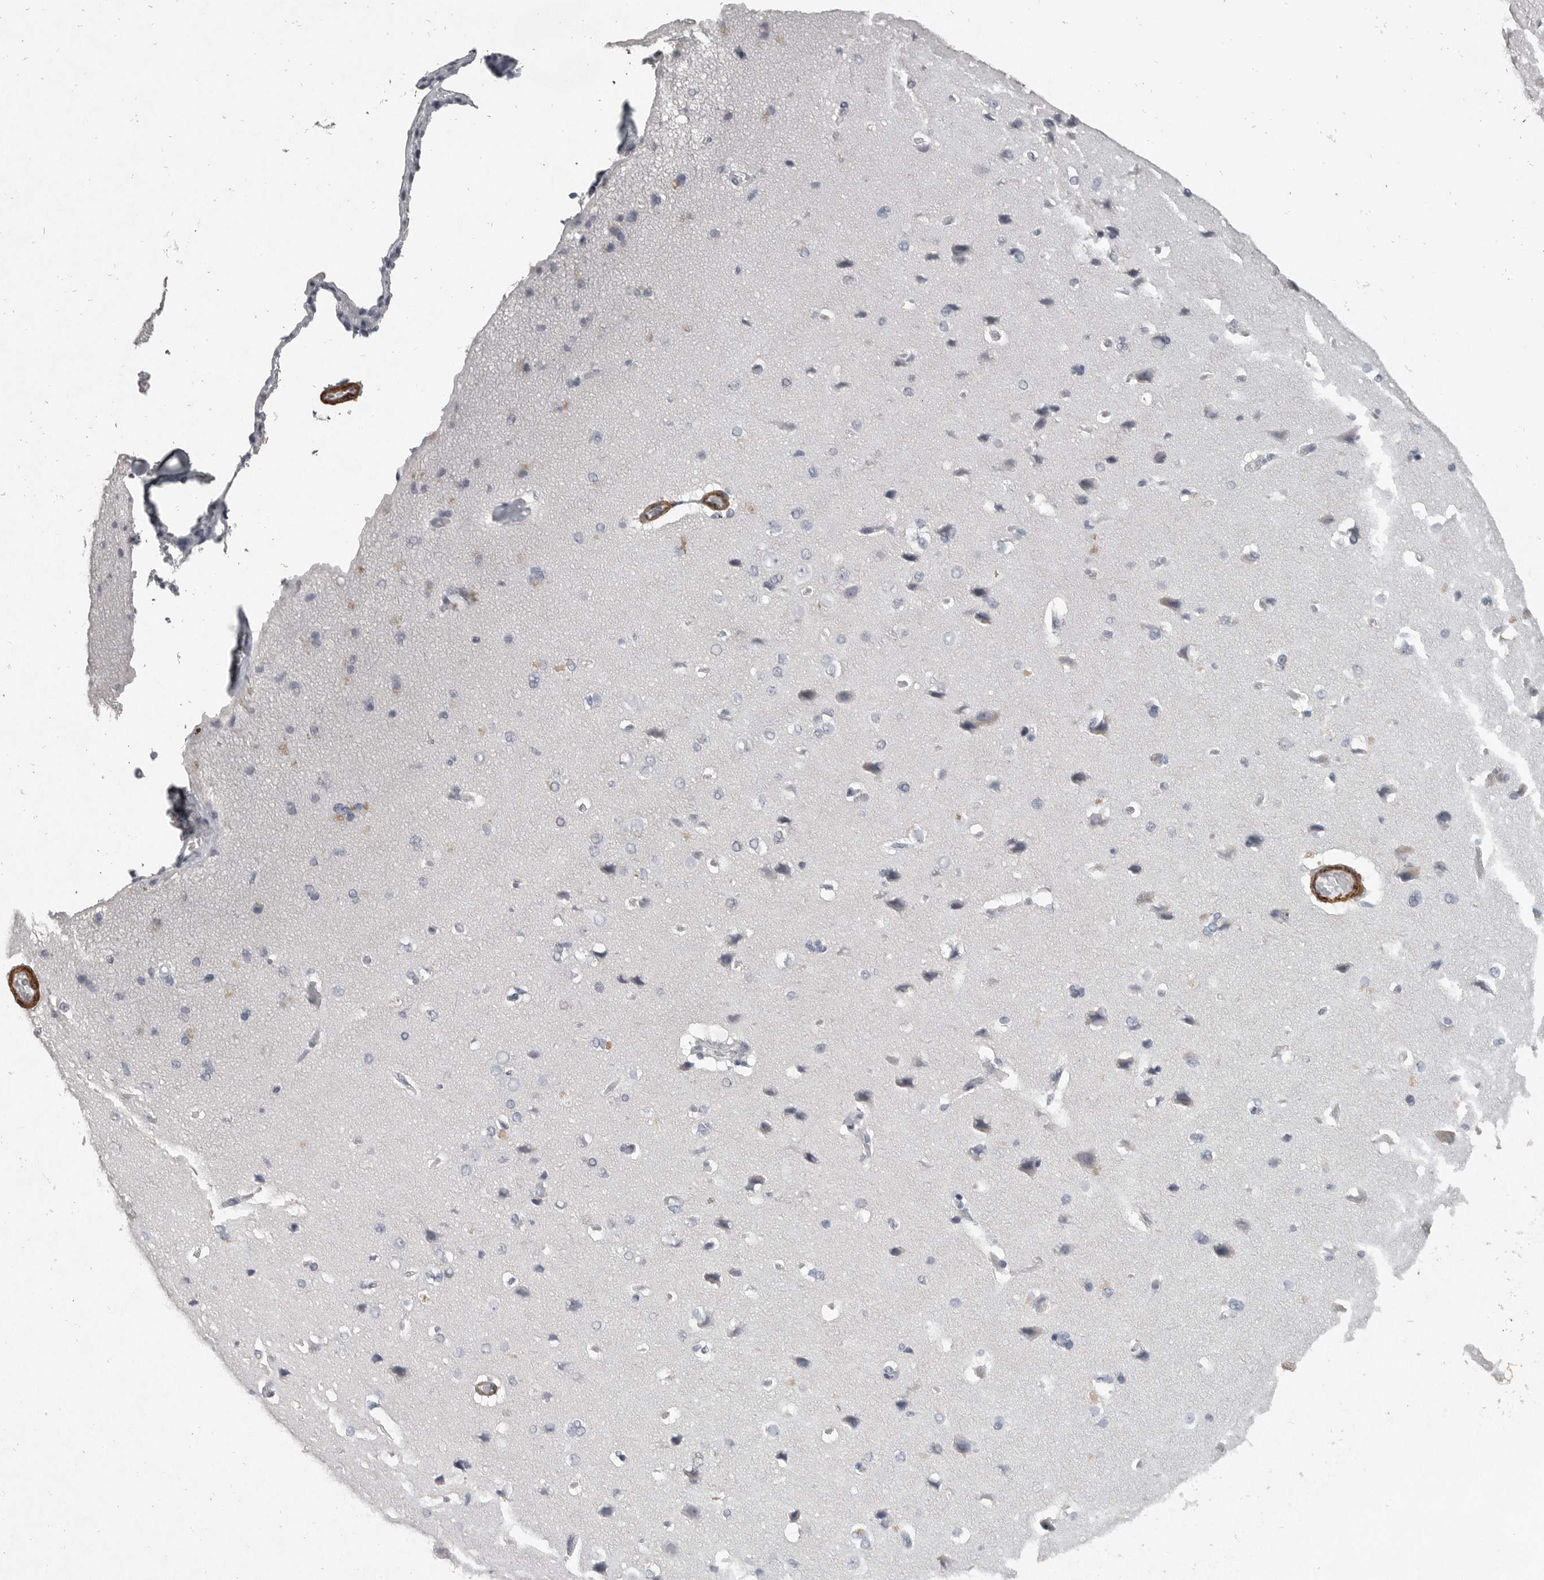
{"staining": {"intensity": "moderate", "quantity": "<25%", "location": "cytoplasmic/membranous"}, "tissue": "cerebral cortex", "cell_type": "Endothelial cells", "image_type": "normal", "snomed": [{"axis": "morphology", "description": "Normal tissue, NOS"}, {"axis": "topography", "description": "Cerebral cortex"}], "caption": "A high-resolution image shows immunohistochemistry (IHC) staining of normal cerebral cortex, which displays moderate cytoplasmic/membranous expression in approximately <25% of endothelial cells. The protein is stained brown, and the nuclei are stained in blue (DAB IHC with brightfield microscopy, high magnification).", "gene": "AOC3", "patient": {"sex": "male", "age": 62}}